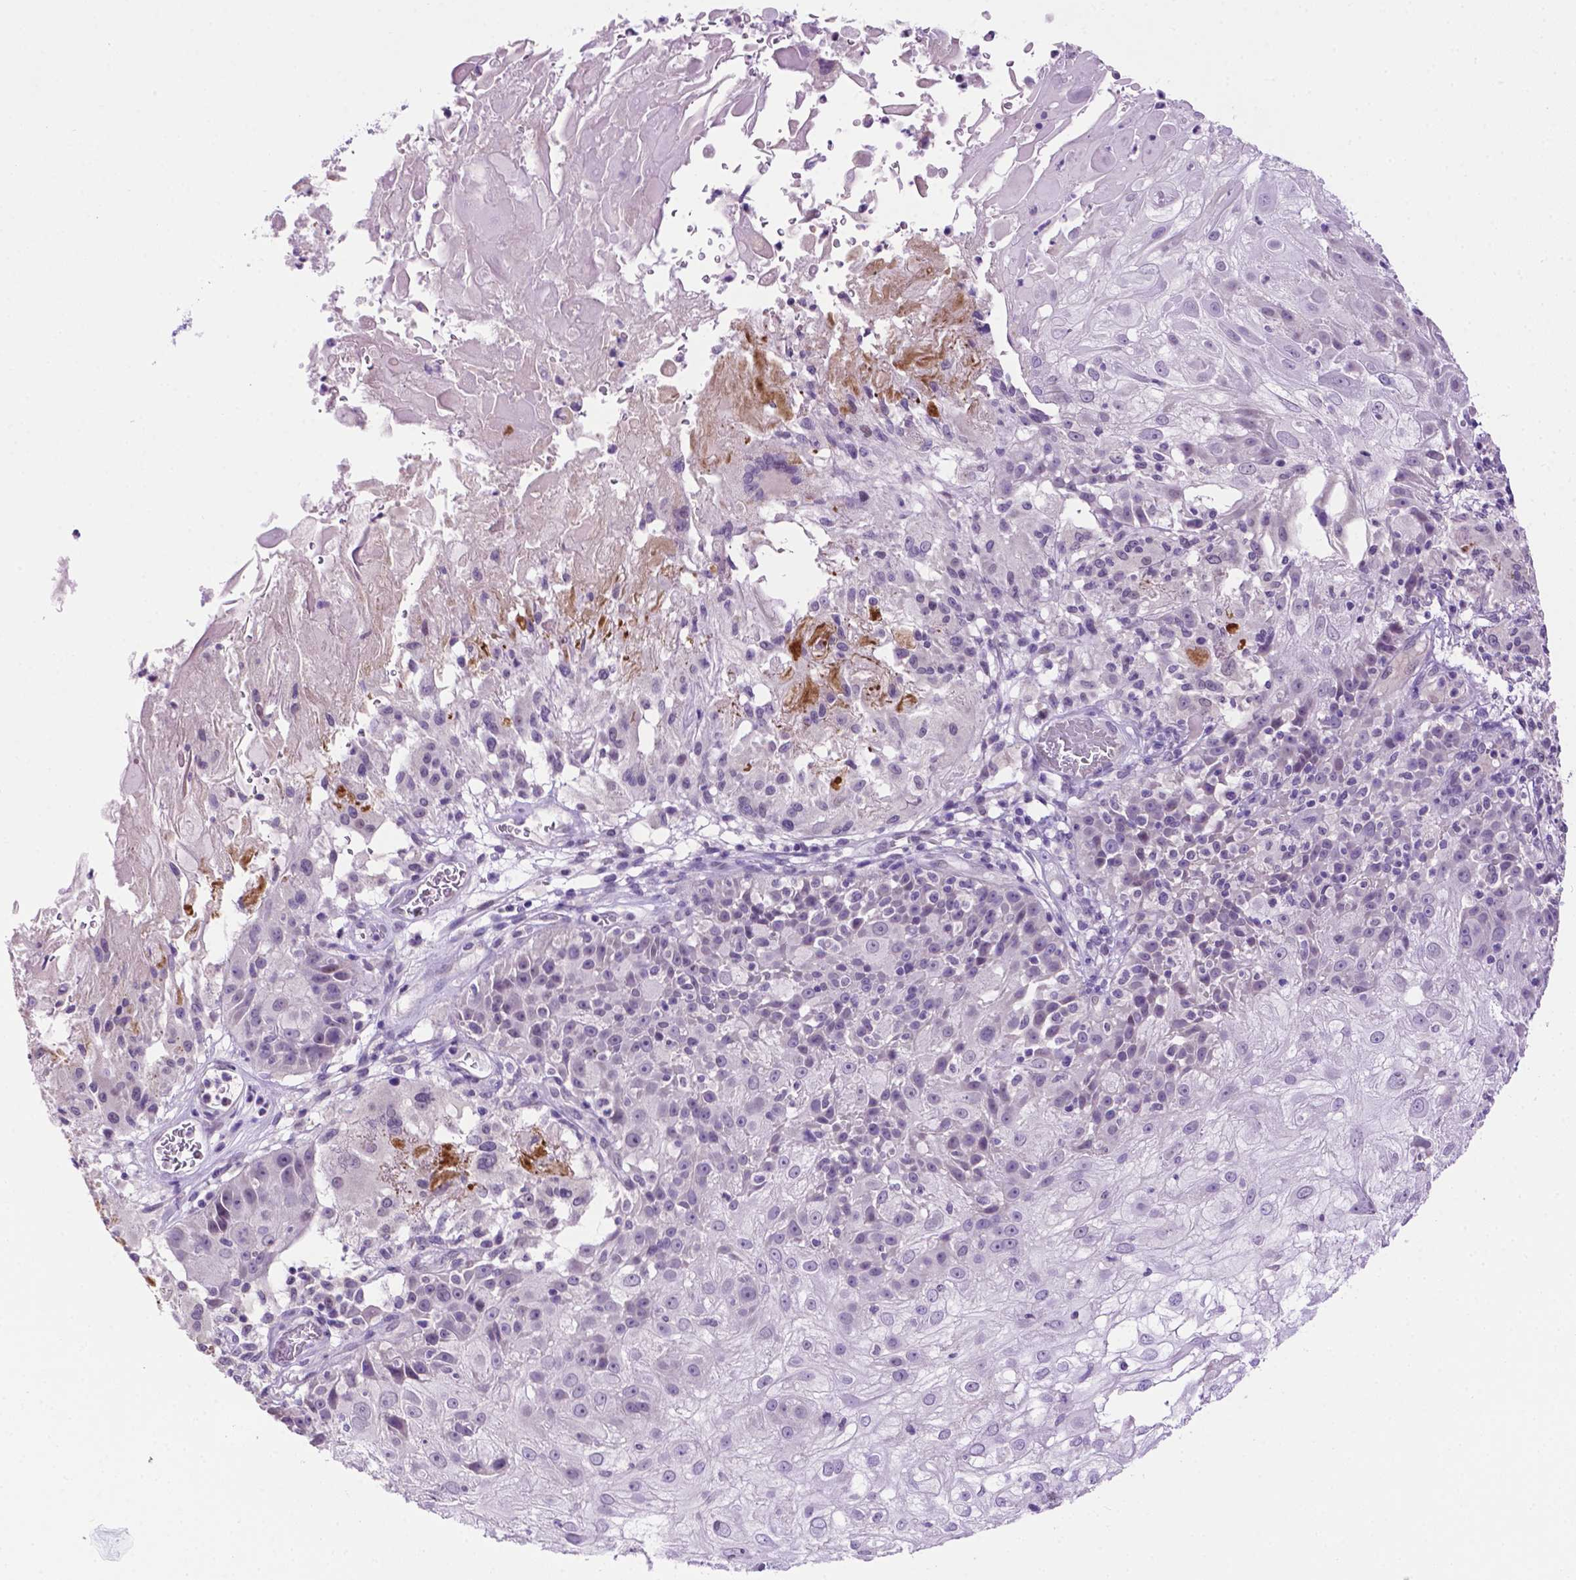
{"staining": {"intensity": "negative", "quantity": "none", "location": "none"}, "tissue": "skin cancer", "cell_type": "Tumor cells", "image_type": "cancer", "snomed": [{"axis": "morphology", "description": "Normal tissue, NOS"}, {"axis": "morphology", "description": "Squamous cell carcinoma, NOS"}, {"axis": "topography", "description": "Skin"}], "caption": "Immunohistochemistry (IHC) photomicrograph of neoplastic tissue: human squamous cell carcinoma (skin) stained with DAB (3,3'-diaminobenzidine) demonstrates no significant protein staining in tumor cells.", "gene": "MMP27", "patient": {"sex": "female", "age": 83}}